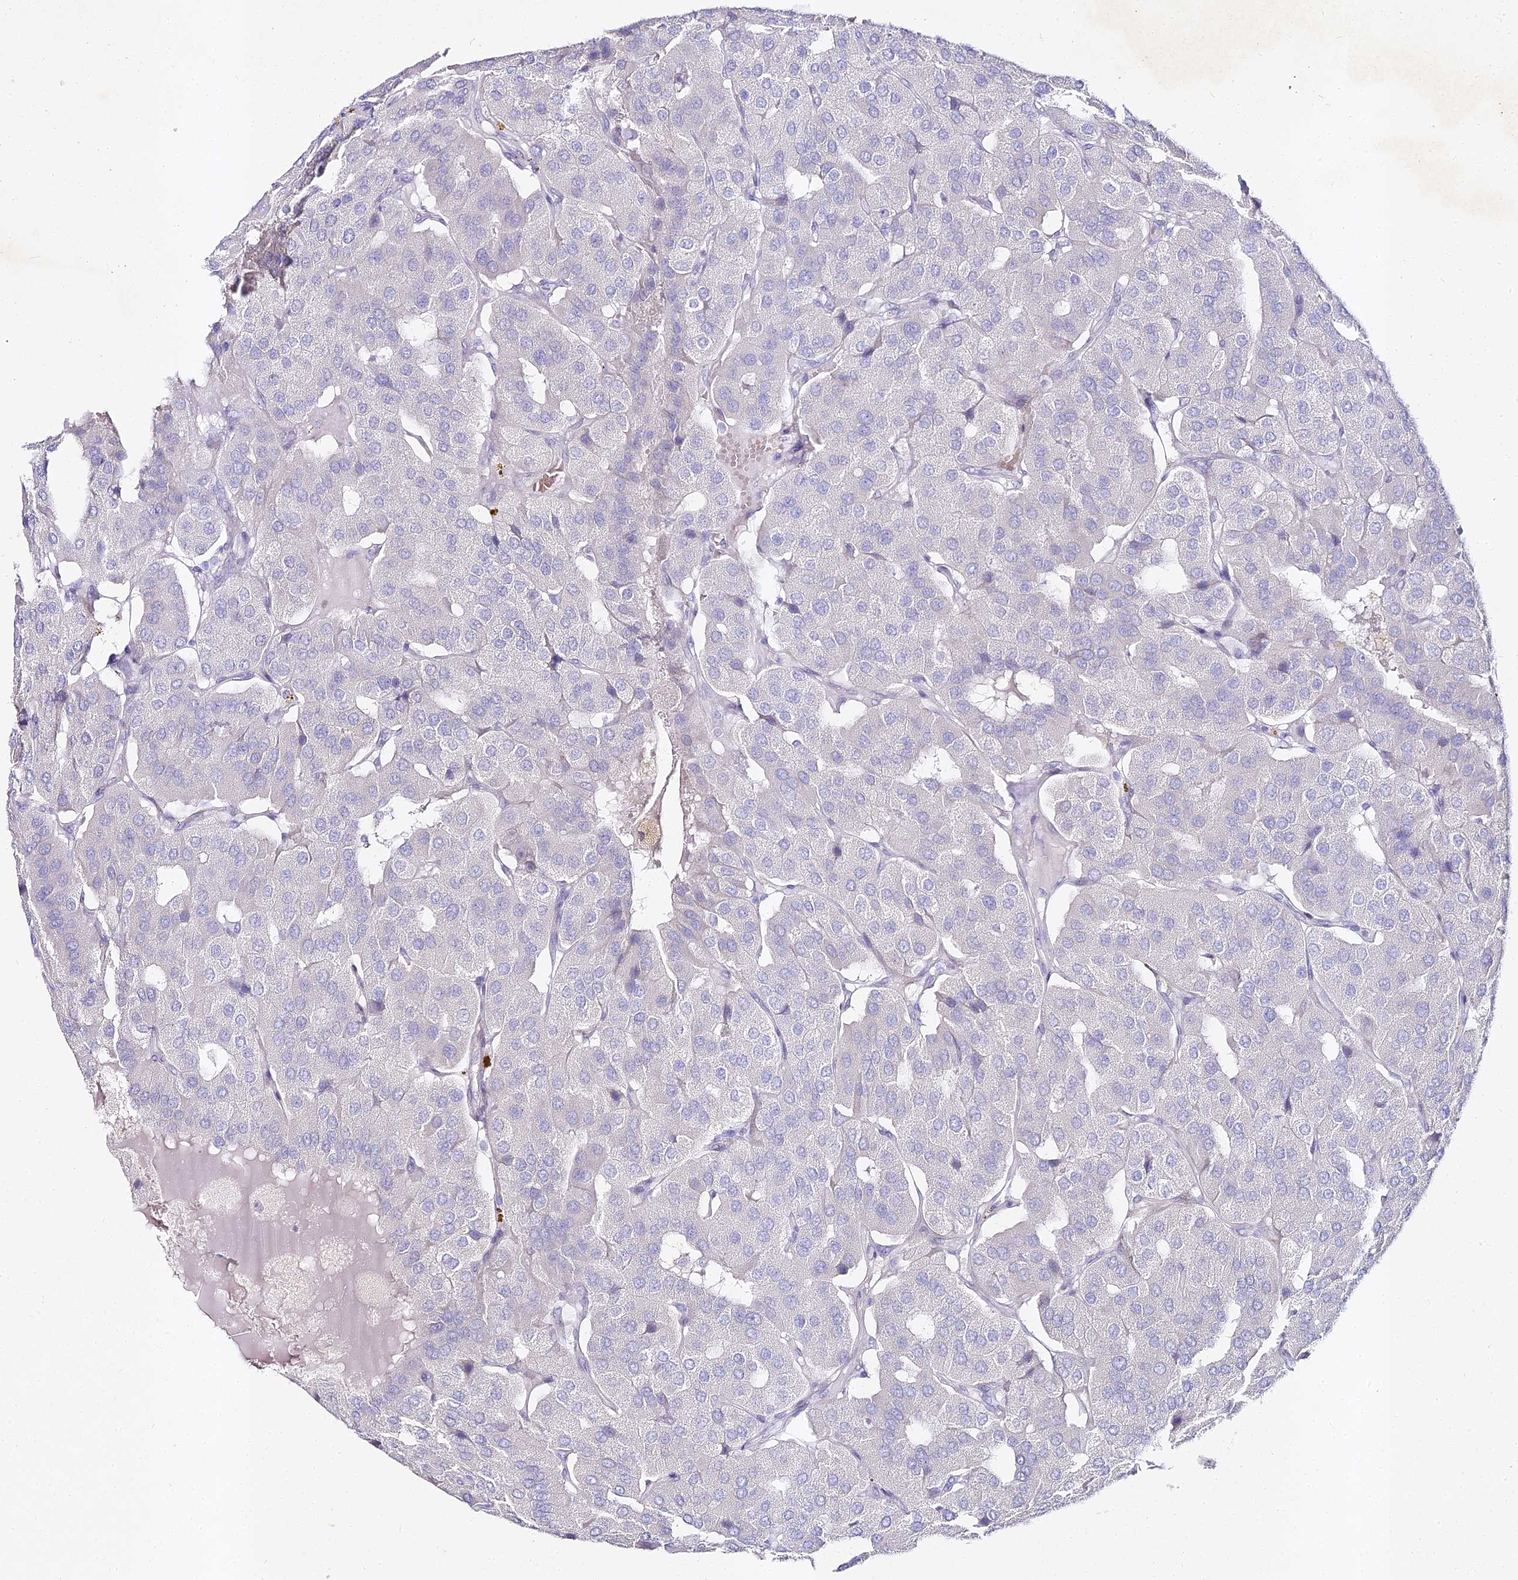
{"staining": {"intensity": "negative", "quantity": "none", "location": "none"}, "tissue": "parathyroid gland", "cell_type": "Glandular cells", "image_type": "normal", "snomed": [{"axis": "morphology", "description": "Normal tissue, NOS"}, {"axis": "morphology", "description": "Adenoma, NOS"}, {"axis": "topography", "description": "Parathyroid gland"}], "caption": "Parathyroid gland stained for a protein using immunohistochemistry (IHC) shows no staining glandular cells.", "gene": "ALPG", "patient": {"sex": "female", "age": 86}}